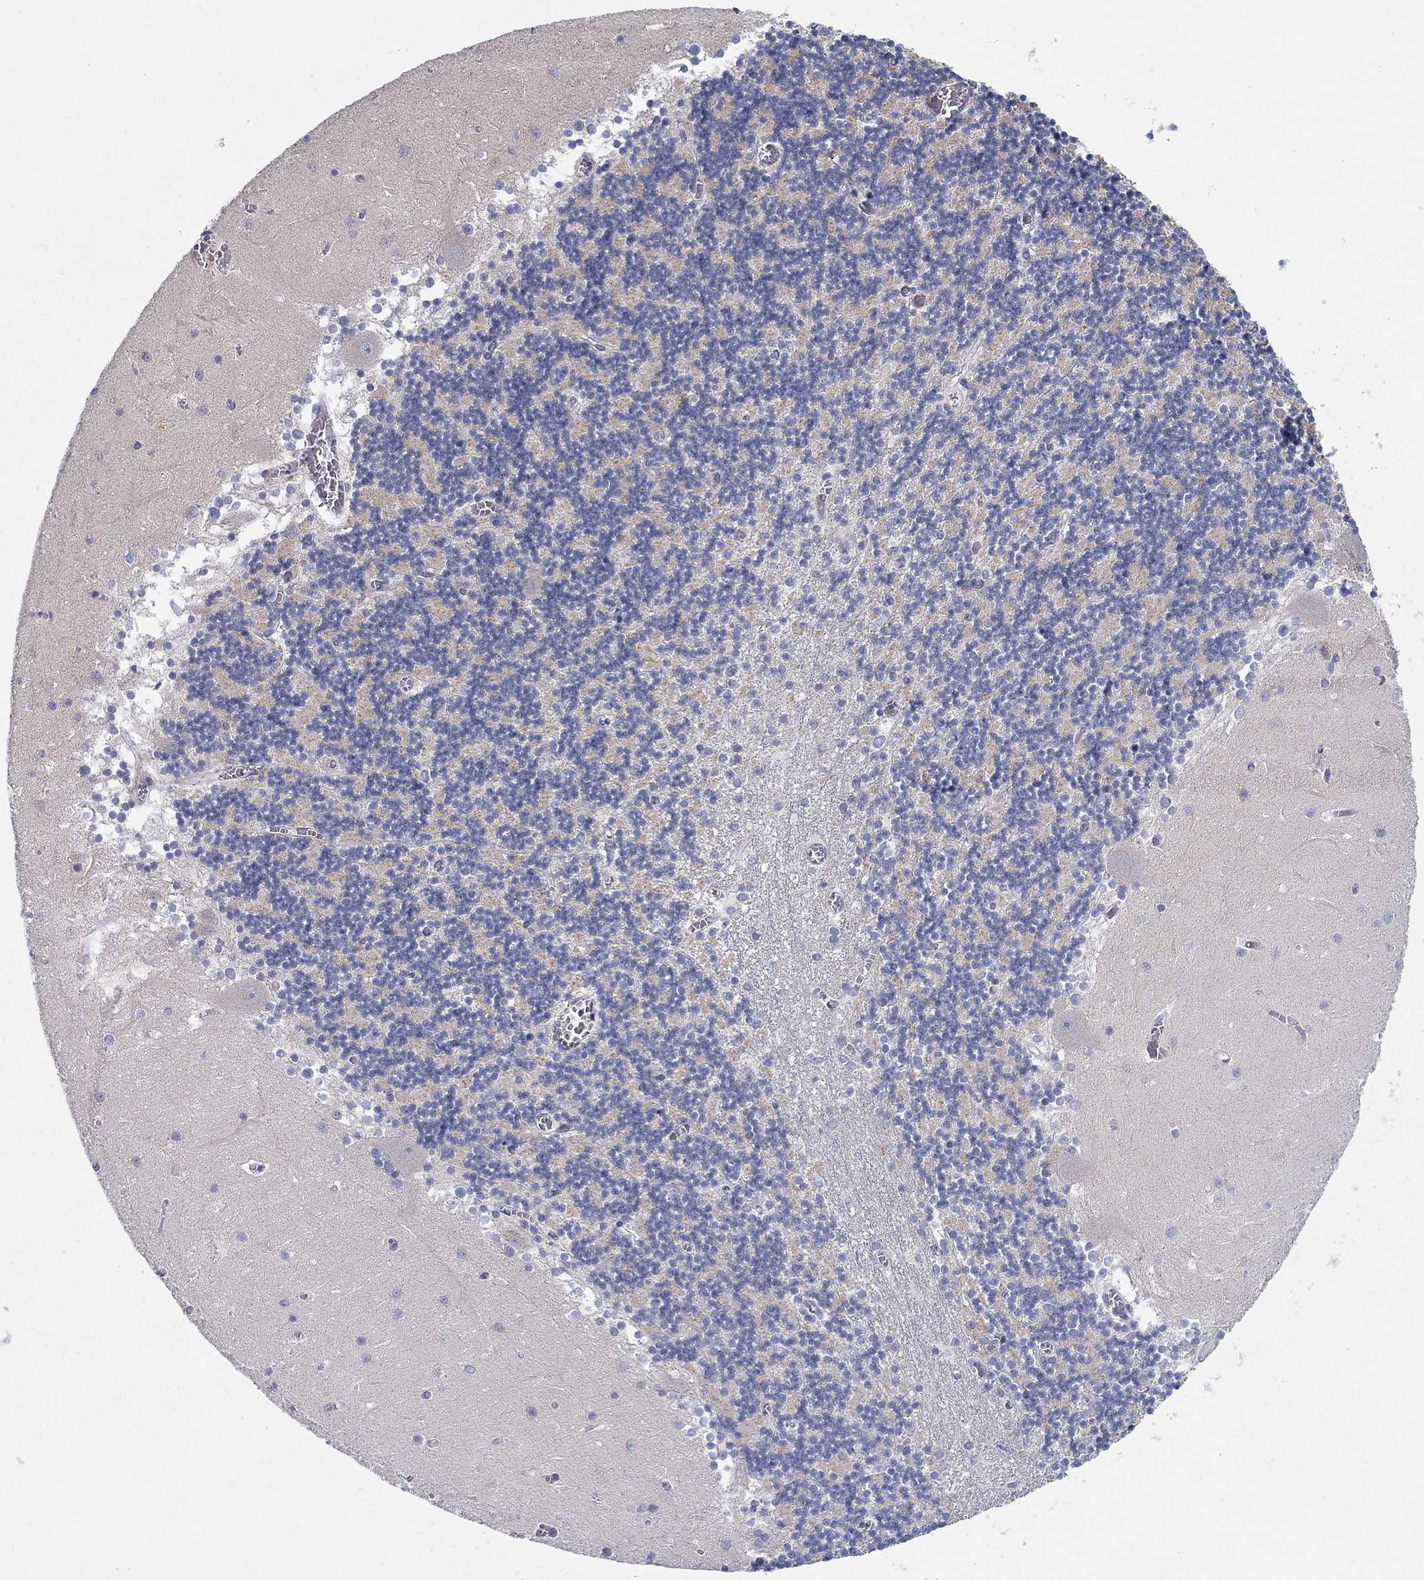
{"staining": {"intensity": "negative", "quantity": "none", "location": "none"}, "tissue": "cerebellum", "cell_type": "Cells in granular layer", "image_type": "normal", "snomed": [{"axis": "morphology", "description": "Normal tissue, NOS"}, {"axis": "topography", "description": "Cerebellum"}], "caption": "IHC micrograph of normal cerebellum: human cerebellum stained with DAB exhibits no significant protein positivity in cells in granular layer.", "gene": "ABCA4", "patient": {"sex": "female", "age": 28}}